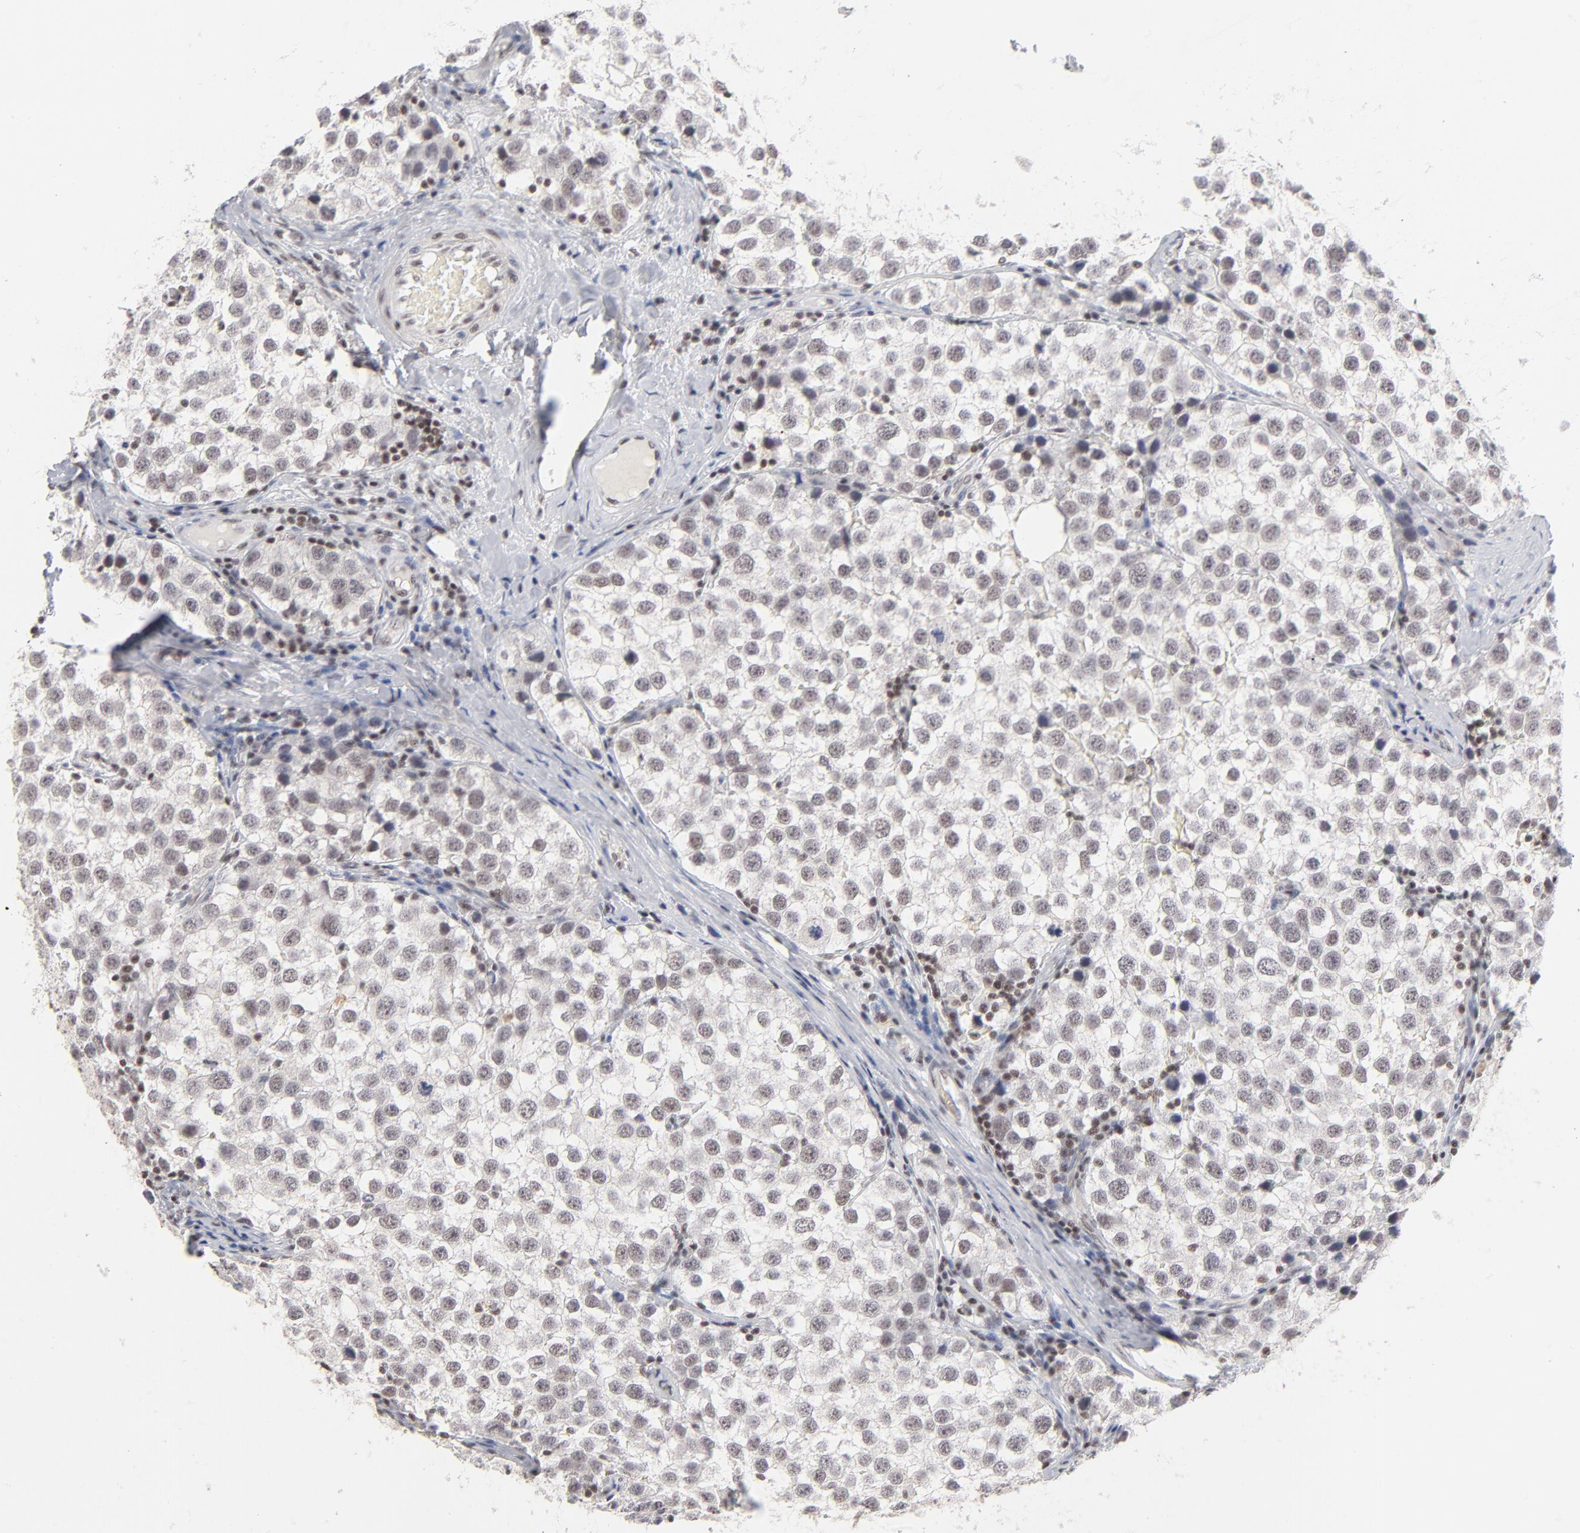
{"staining": {"intensity": "negative", "quantity": "none", "location": "none"}, "tissue": "testis cancer", "cell_type": "Tumor cells", "image_type": "cancer", "snomed": [{"axis": "morphology", "description": "Seminoma, NOS"}, {"axis": "topography", "description": "Testis"}], "caption": "Human testis seminoma stained for a protein using immunohistochemistry (IHC) reveals no expression in tumor cells.", "gene": "ZNF143", "patient": {"sex": "male", "age": 39}}